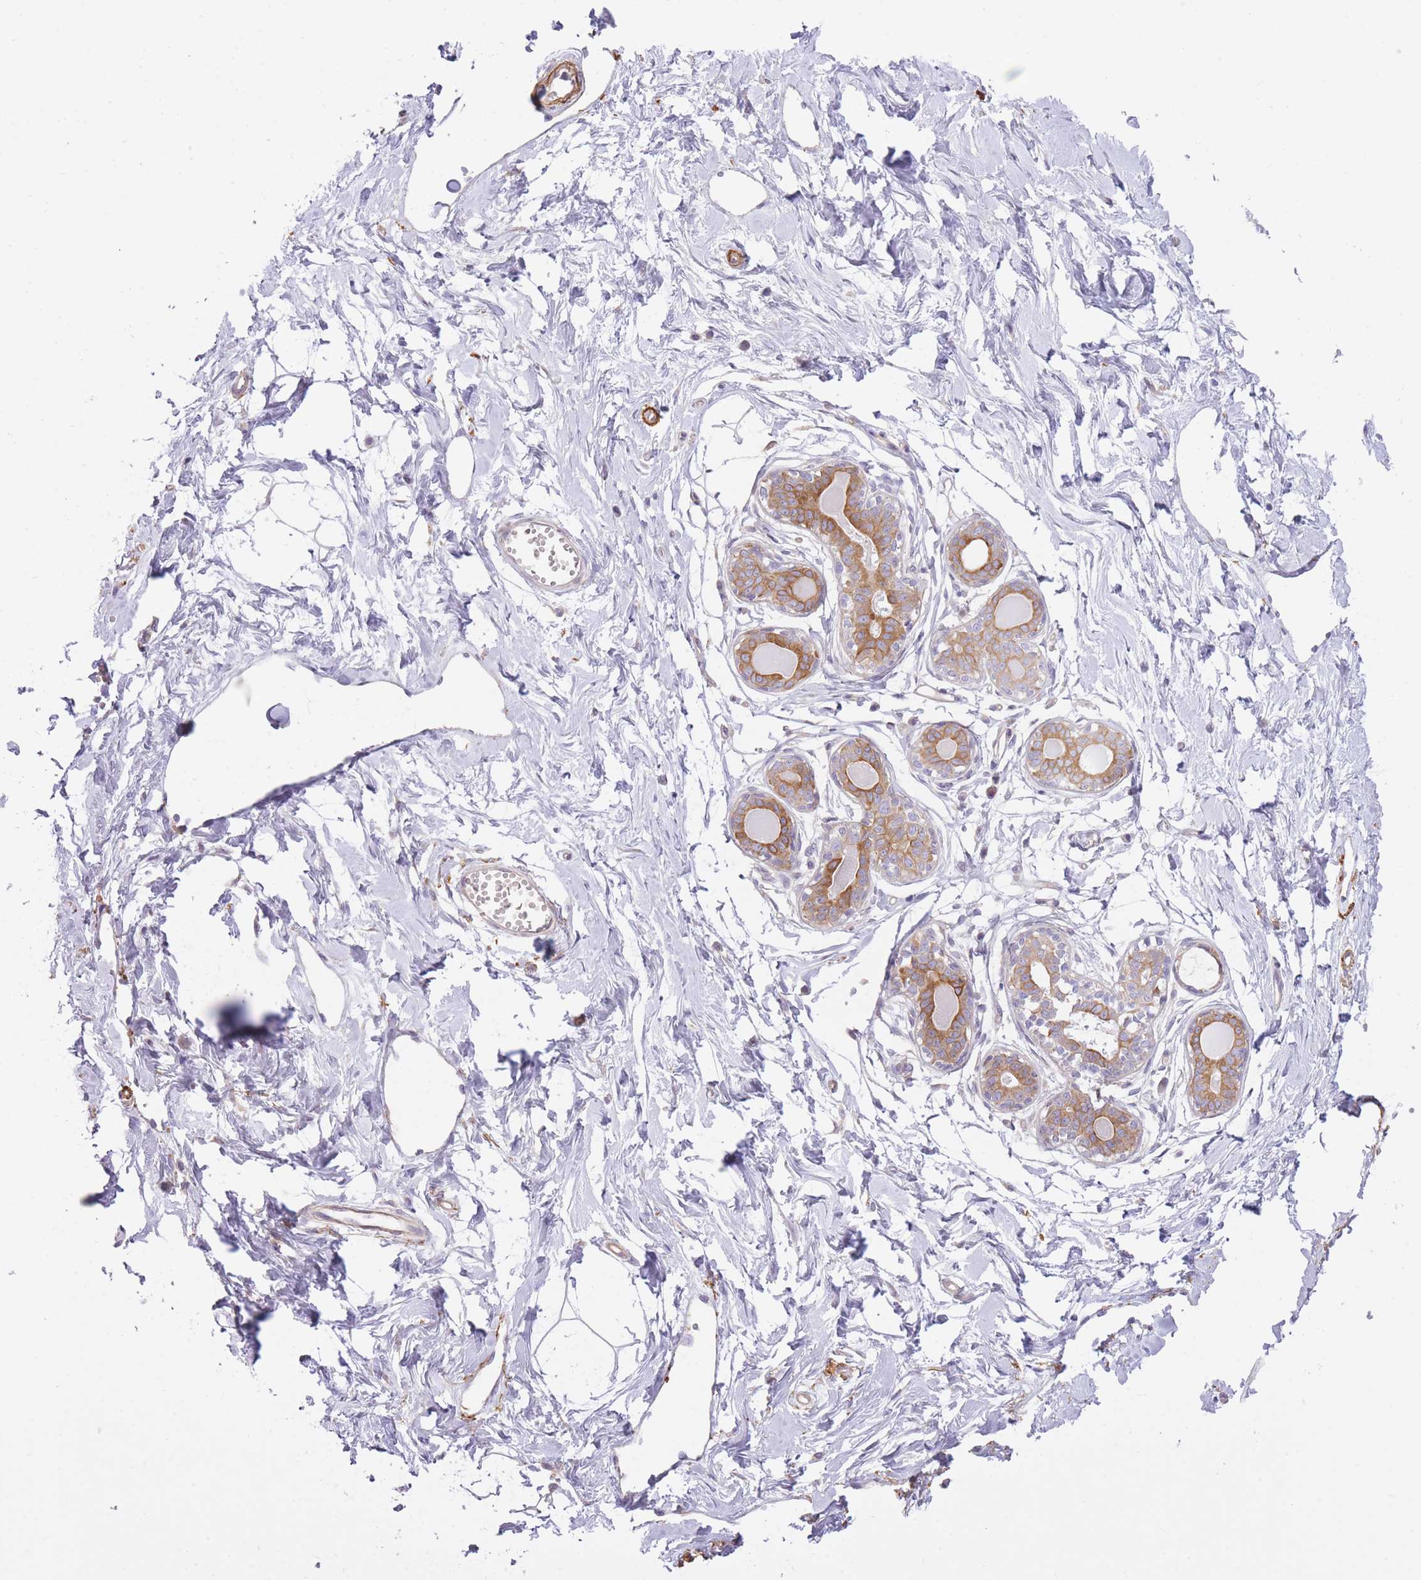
{"staining": {"intensity": "negative", "quantity": "none", "location": "none"}, "tissue": "breast", "cell_type": "Adipocytes", "image_type": "normal", "snomed": [{"axis": "morphology", "description": "Normal tissue, NOS"}, {"axis": "topography", "description": "Breast"}], "caption": "This is a image of IHC staining of unremarkable breast, which shows no expression in adipocytes.", "gene": "REV1", "patient": {"sex": "female", "age": 45}}